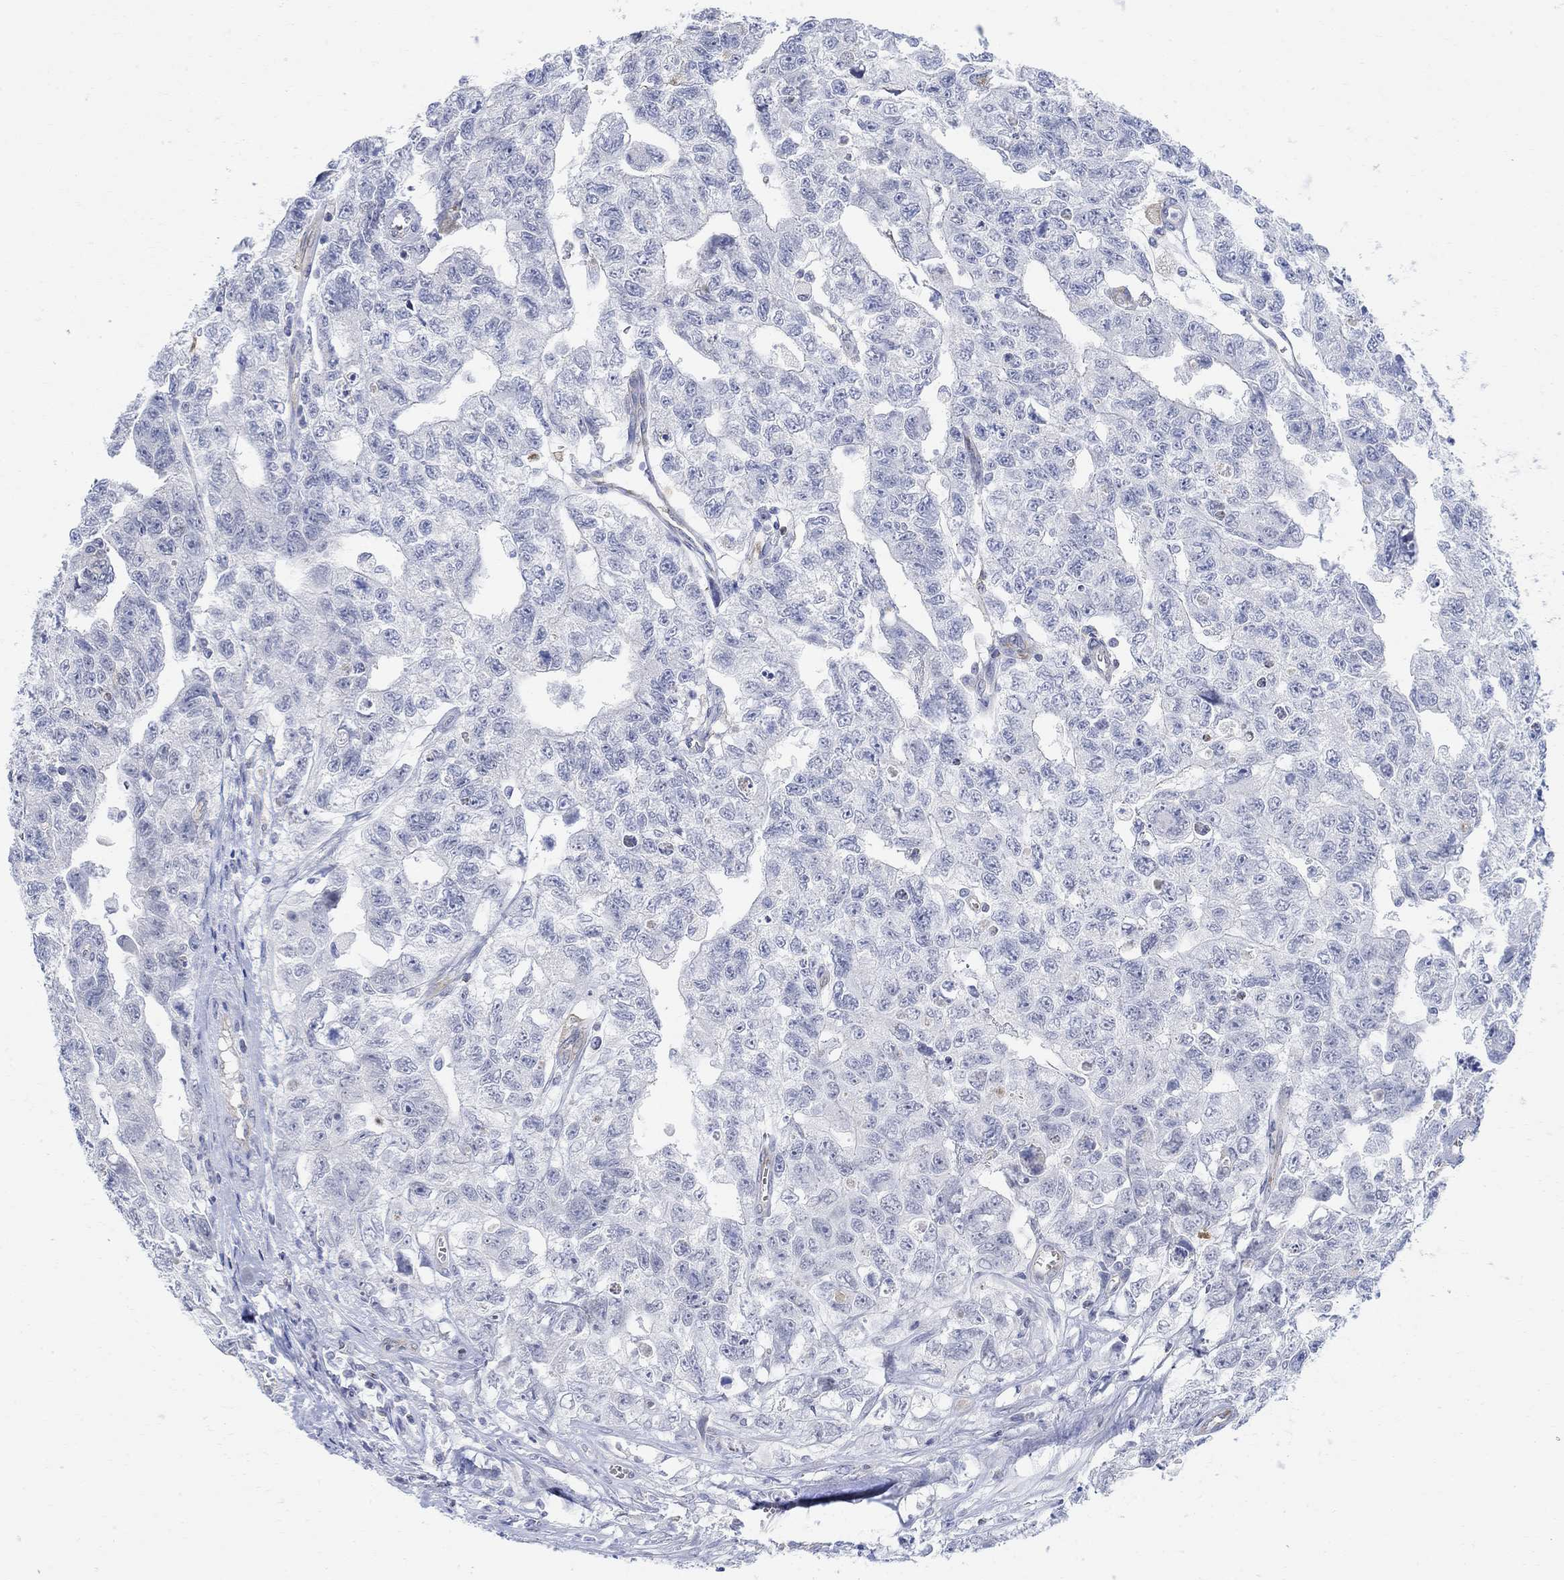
{"staining": {"intensity": "negative", "quantity": "none", "location": "none"}, "tissue": "testis cancer", "cell_type": "Tumor cells", "image_type": "cancer", "snomed": [{"axis": "morphology", "description": "Carcinoma, Embryonal, NOS"}, {"axis": "topography", "description": "Testis"}], "caption": "Immunohistochemical staining of testis cancer shows no significant positivity in tumor cells.", "gene": "PHF21B", "patient": {"sex": "male", "age": 24}}